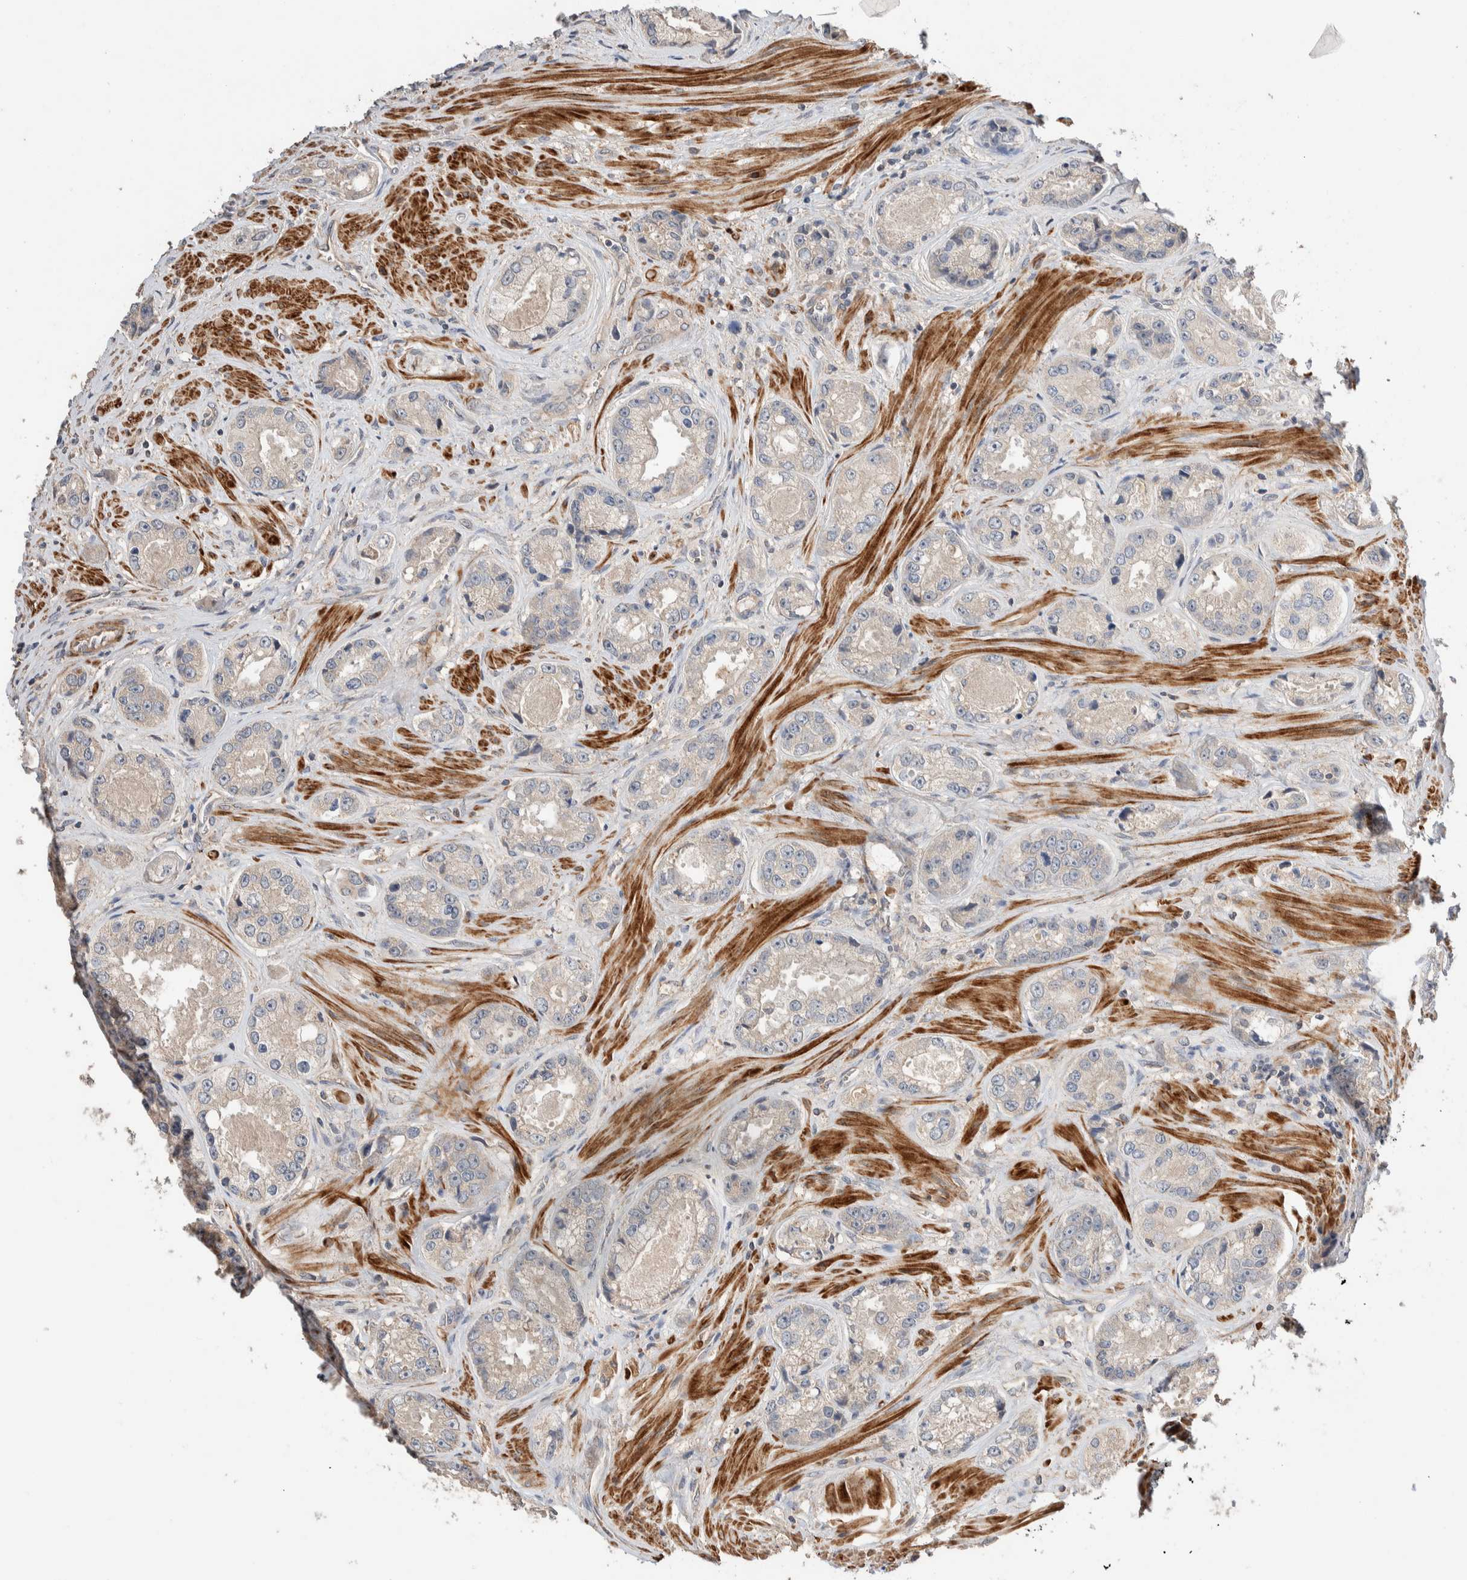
{"staining": {"intensity": "negative", "quantity": "none", "location": "none"}, "tissue": "prostate cancer", "cell_type": "Tumor cells", "image_type": "cancer", "snomed": [{"axis": "morphology", "description": "Adenocarcinoma, High grade"}, {"axis": "topography", "description": "Prostate"}], "caption": "IHC image of adenocarcinoma (high-grade) (prostate) stained for a protein (brown), which reveals no positivity in tumor cells.", "gene": "WDR91", "patient": {"sex": "male", "age": 61}}